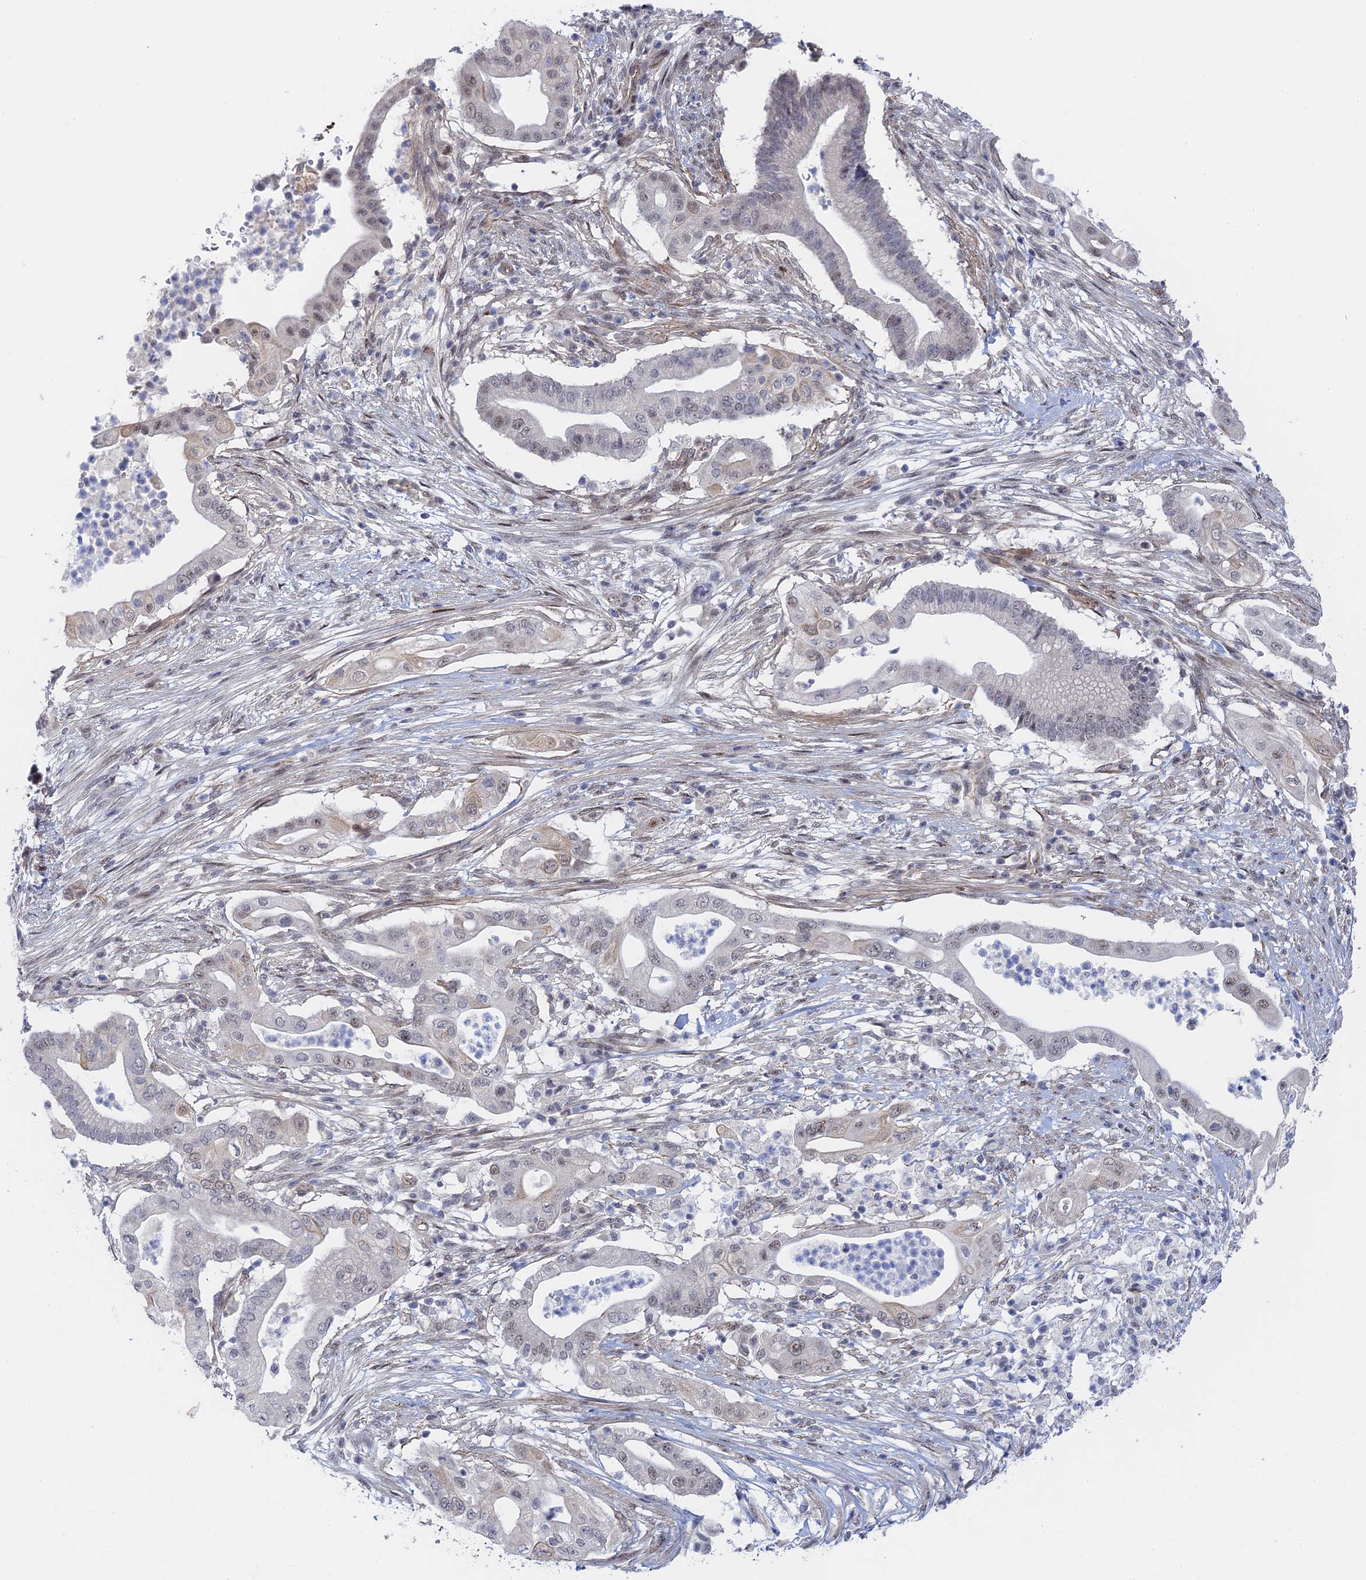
{"staining": {"intensity": "weak", "quantity": "25%-75%", "location": "nuclear"}, "tissue": "pancreatic cancer", "cell_type": "Tumor cells", "image_type": "cancer", "snomed": [{"axis": "morphology", "description": "Adenocarcinoma, NOS"}, {"axis": "topography", "description": "Pancreas"}], "caption": "A brown stain highlights weak nuclear expression of a protein in human pancreatic adenocarcinoma tumor cells.", "gene": "CFAP92", "patient": {"sex": "male", "age": 68}}